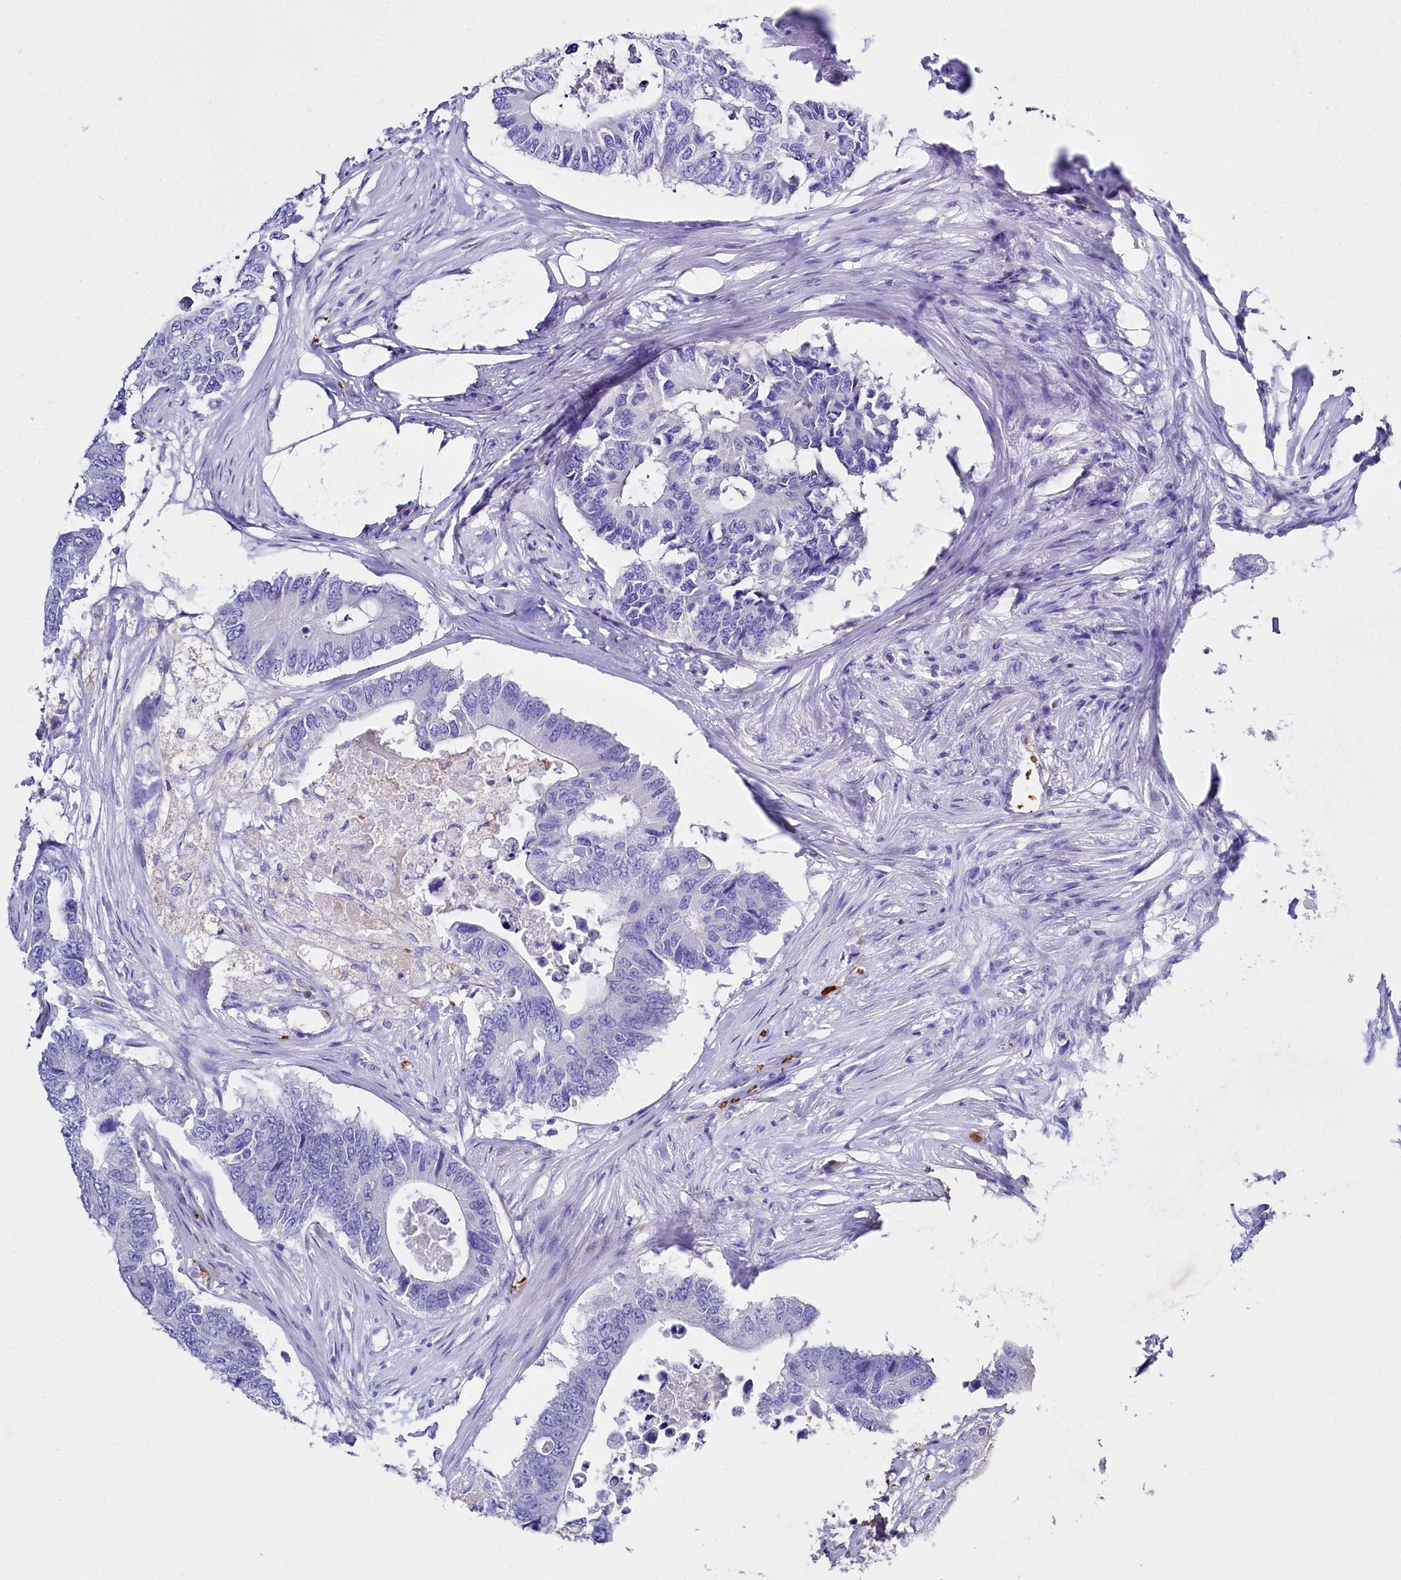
{"staining": {"intensity": "negative", "quantity": "none", "location": "none"}, "tissue": "colorectal cancer", "cell_type": "Tumor cells", "image_type": "cancer", "snomed": [{"axis": "morphology", "description": "Adenocarcinoma, NOS"}, {"axis": "topography", "description": "Colon"}], "caption": "Colorectal adenocarcinoma was stained to show a protein in brown. There is no significant staining in tumor cells.", "gene": "RPUSD3", "patient": {"sex": "male", "age": 71}}